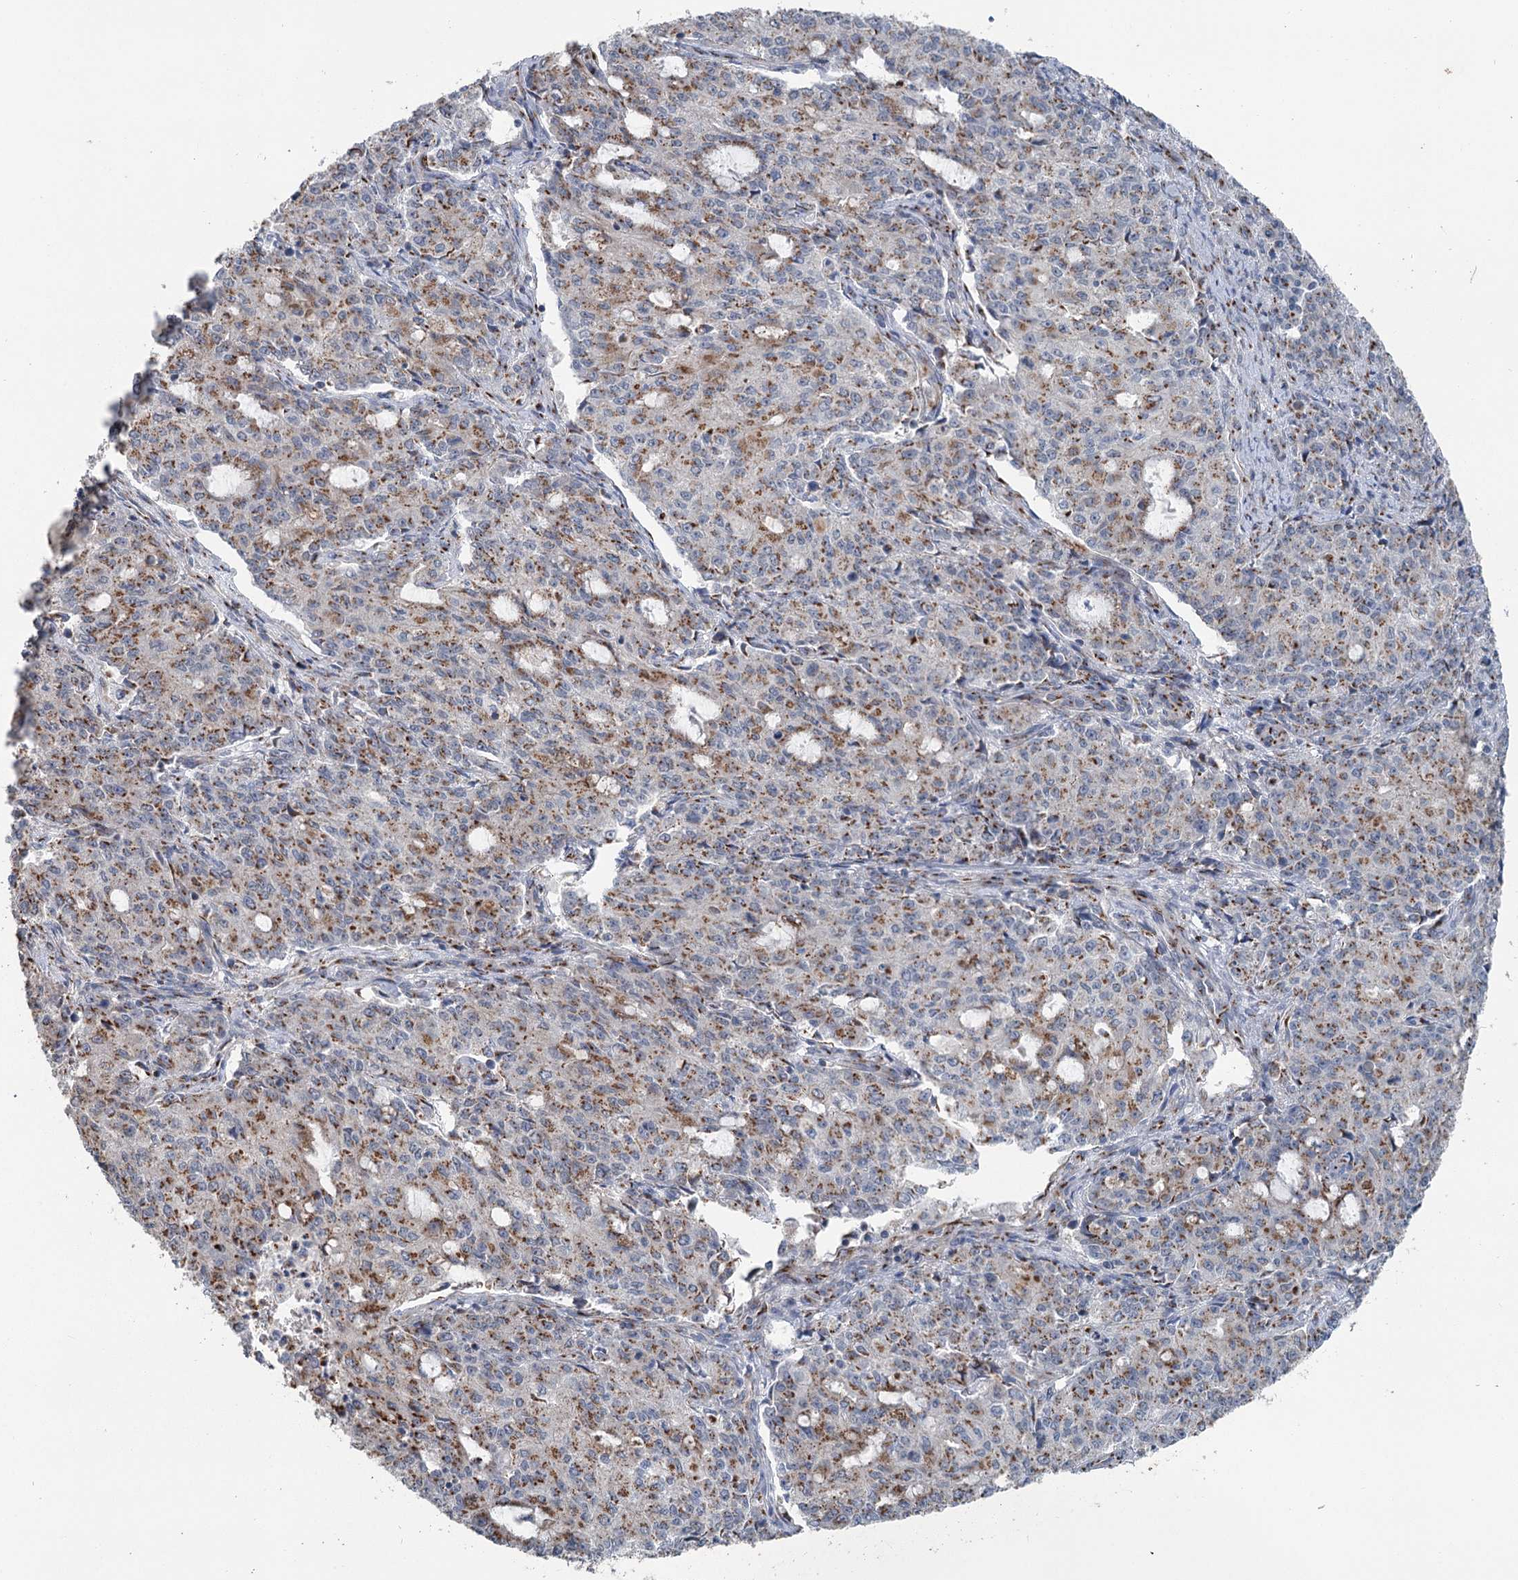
{"staining": {"intensity": "moderate", "quantity": ">75%", "location": "cytoplasmic/membranous"}, "tissue": "endometrial cancer", "cell_type": "Tumor cells", "image_type": "cancer", "snomed": [{"axis": "morphology", "description": "Adenocarcinoma, NOS"}, {"axis": "topography", "description": "Endometrium"}], "caption": "Endometrial cancer stained with a brown dye demonstrates moderate cytoplasmic/membranous positive positivity in approximately >75% of tumor cells.", "gene": "ITIH5", "patient": {"sex": "female", "age": 50}}